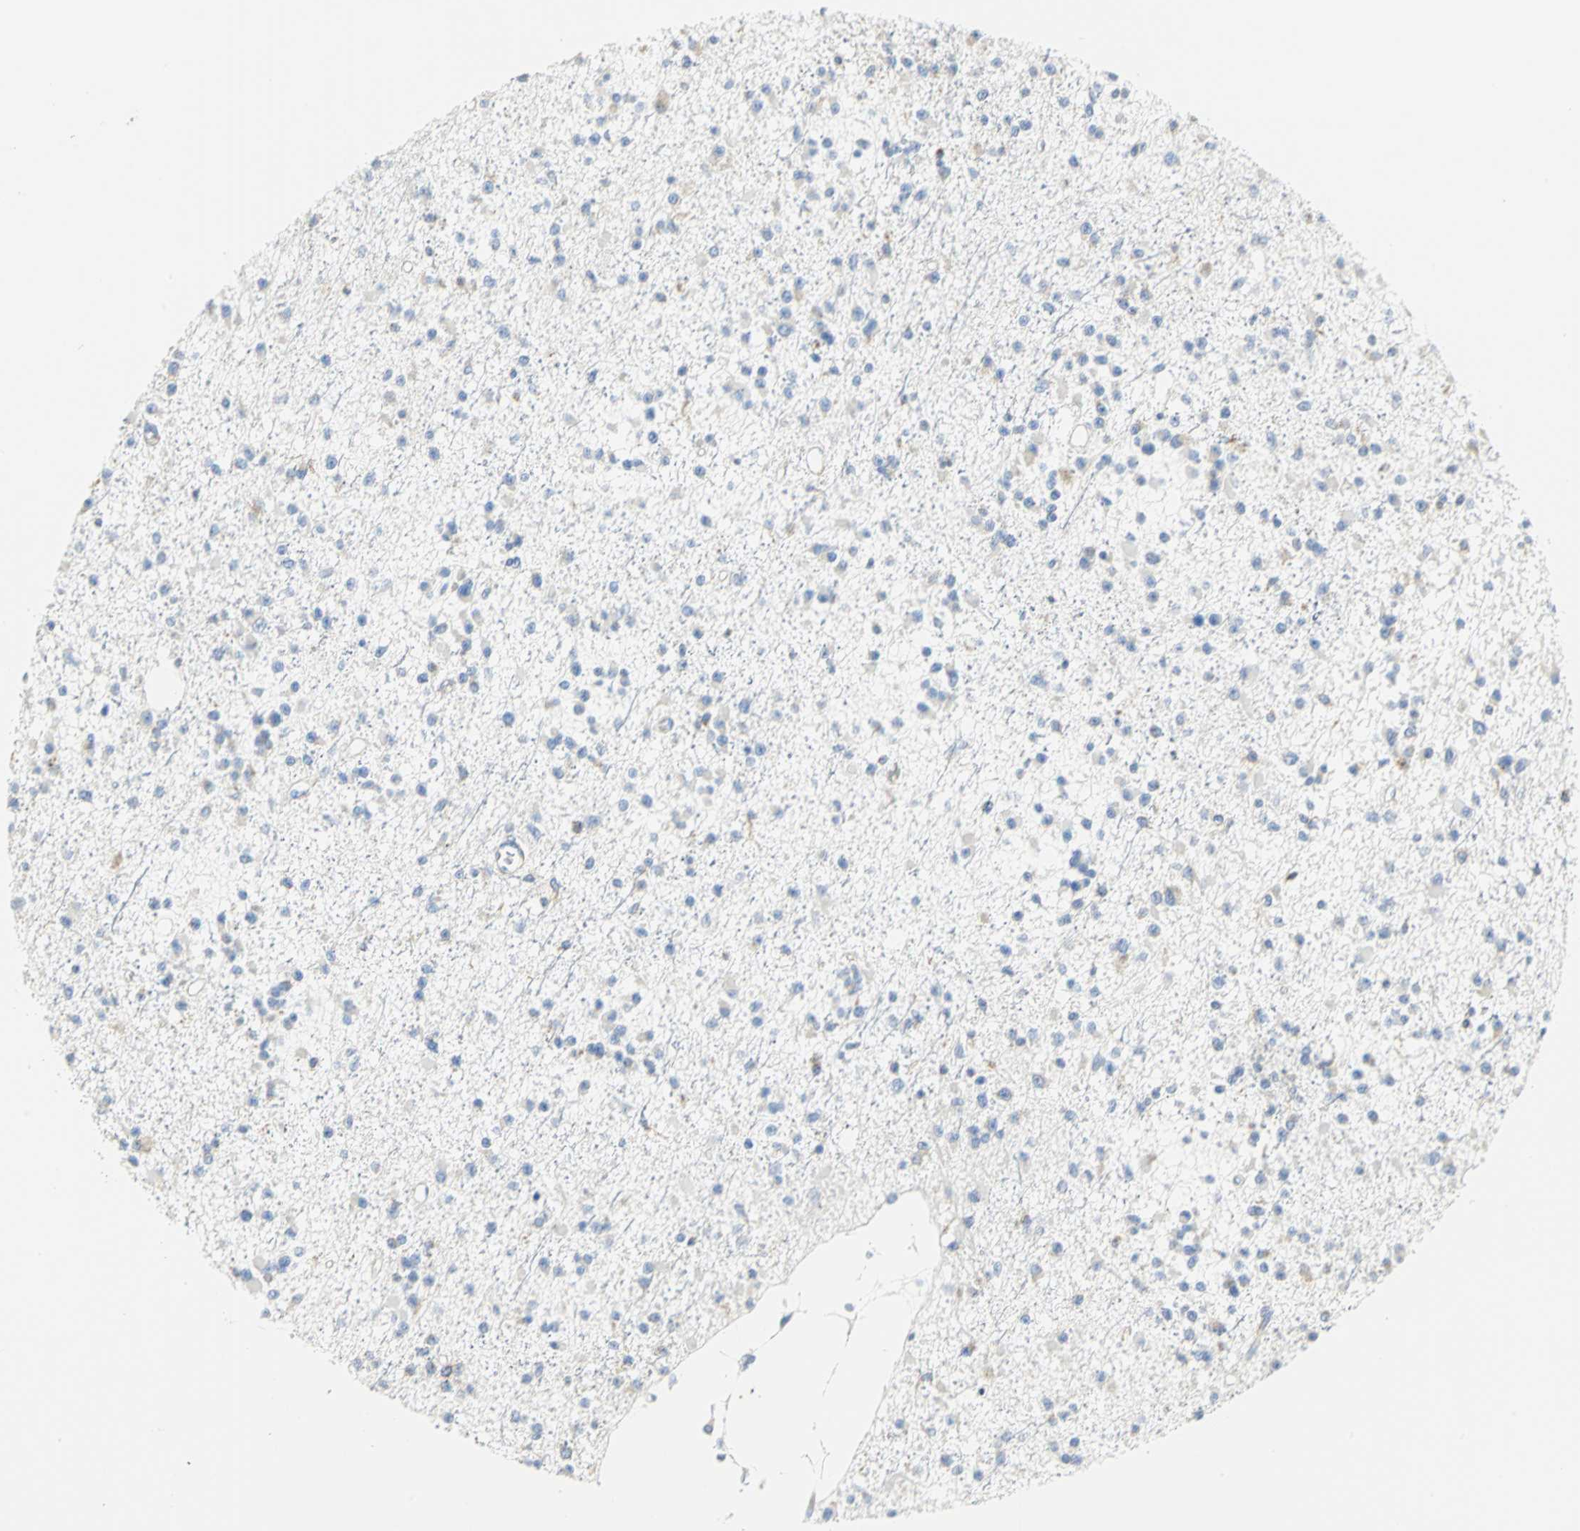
{"staining": {"intensity": "negative", "quantity": "none", "location": "none"}, "tissue": "glioma", "cell_type": "Tumor cells", "image_type": "cancer", "snomed": [{"axis": "morphology", "description": "Glioma, malignant, Low grade"}, {"axis": "topography", "description": "Brain"}], "caption": "Human malignant glioma (low-grade) stained for a protein using immunohistochemistry shows no positivity in tumor cells.", "gene": "GNRH2", "patient": {"sex": "female", "age": 22}}